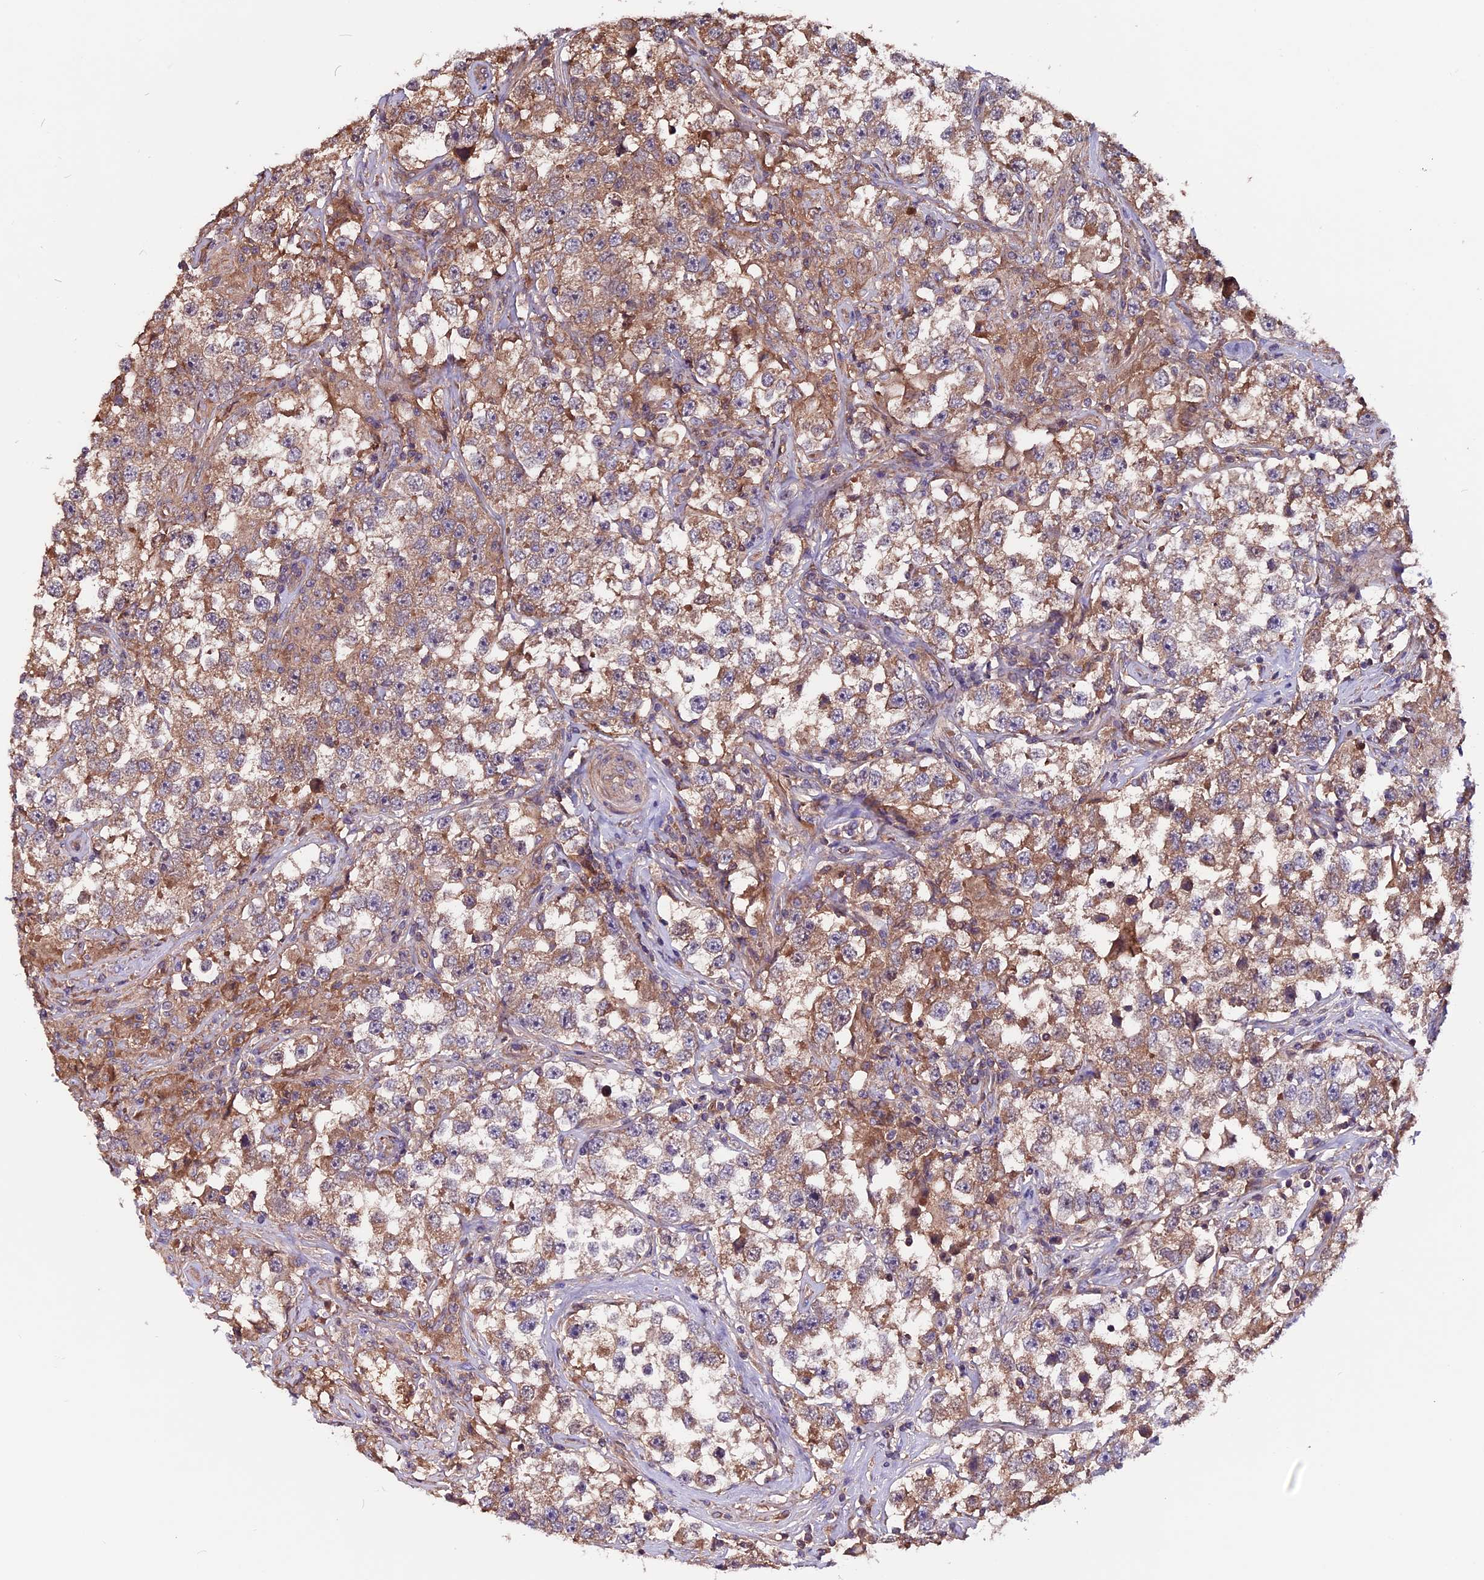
{"staining": {"intensity": "moderate", "quantity": ">75%", "location": "cytoplasmic/membranous"}, "tissue": "testis cancer", "cell_type": "Tumor cells", "image_type": "cancer", "snomed": [{"axis": "morphology", "description": "Seminoma, NOS"}, {"axis": "topography", "description": "Testis"}], "caption": "This histopathology image exhibits immunohistochemistry staining of testis seminoma, with medium moderate cytoplasmic/membranous expression in about >75% of tumor cells.", "gene": "ZNF598", "patient": {"sex": "male", "age": 46}}